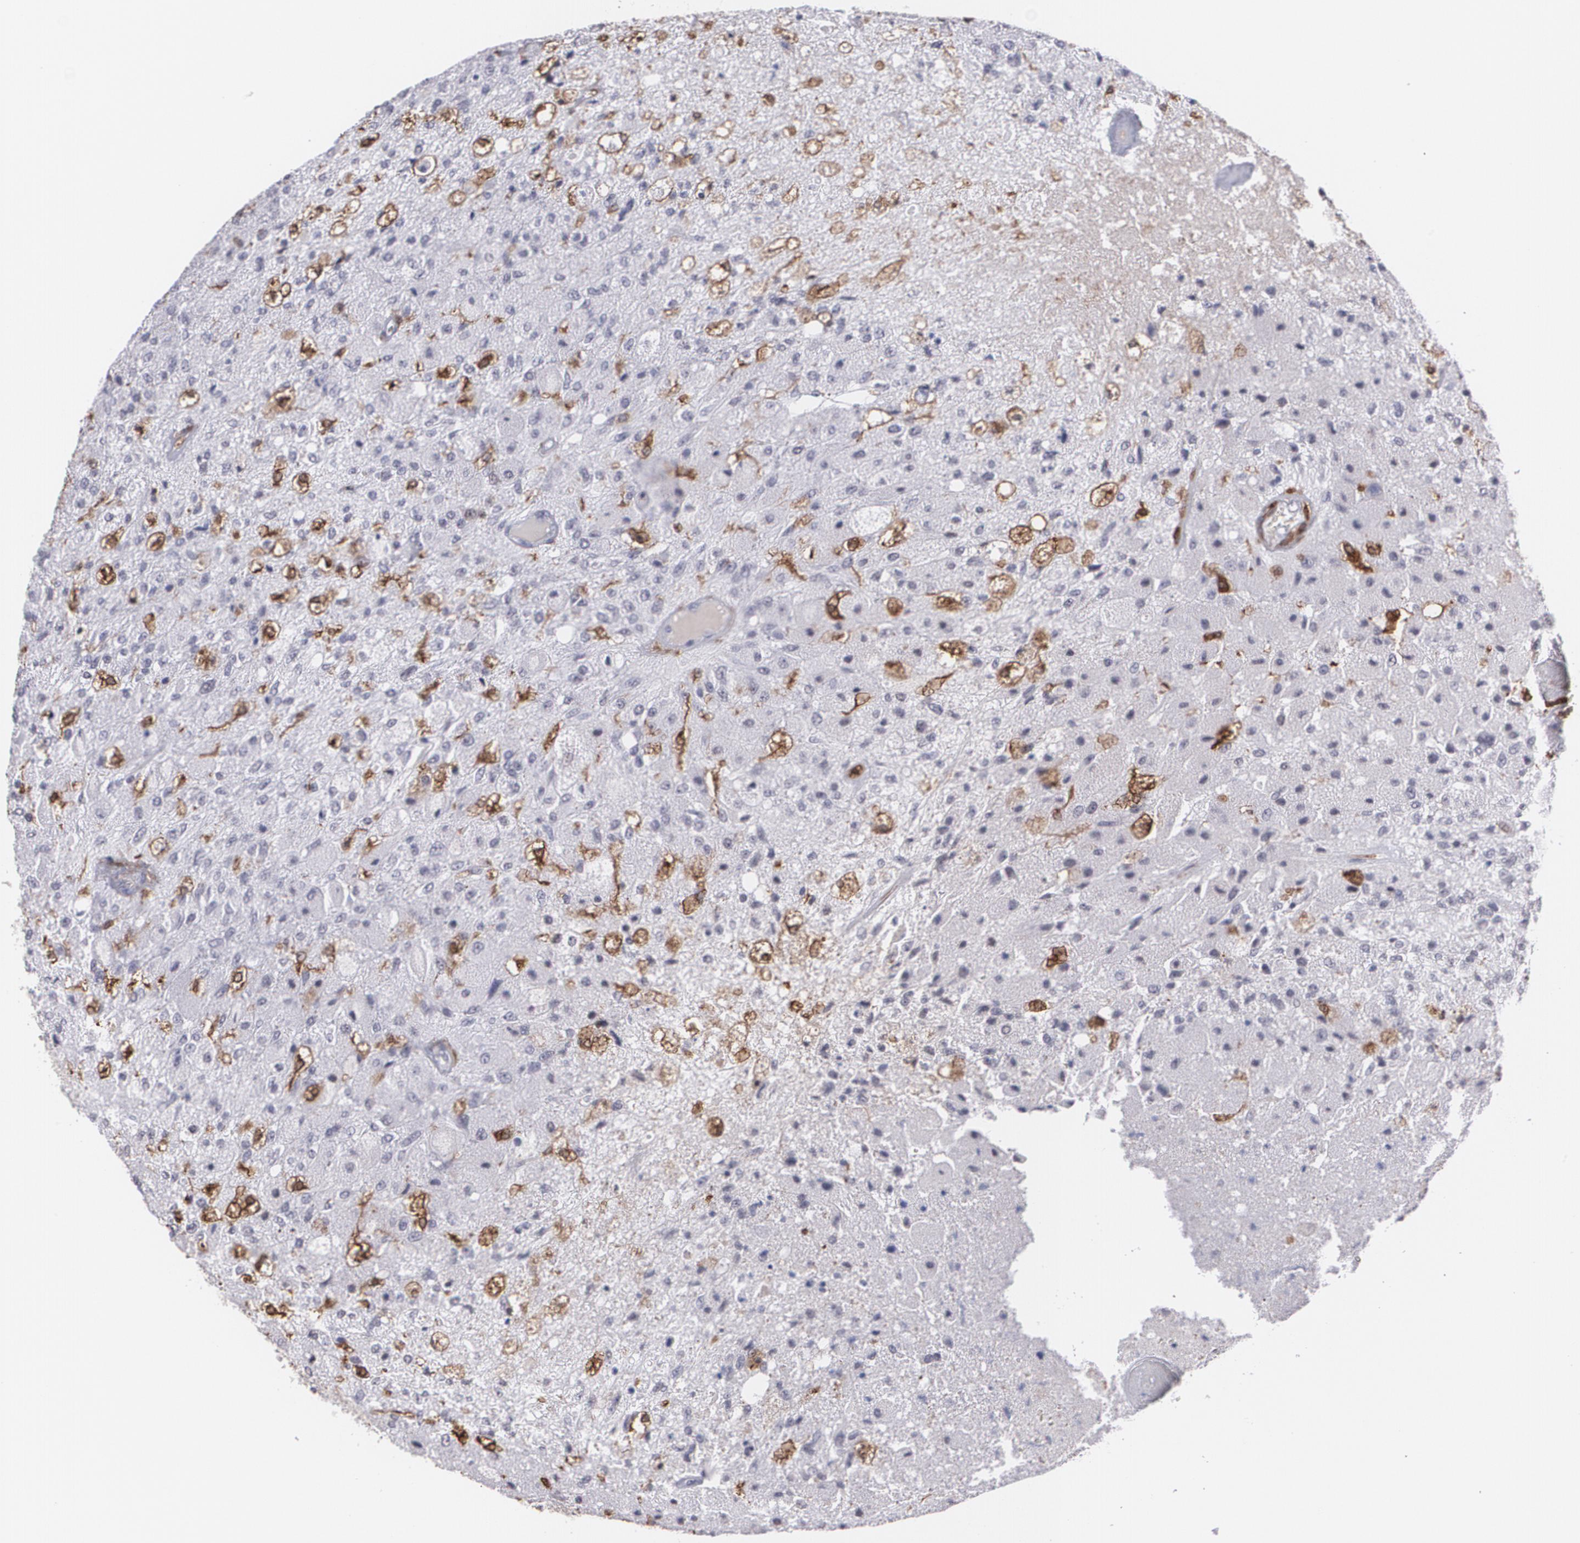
{"staining": {"intensity": "negative", "quantity": "none", "location": "none"}, "tissue": "glioma", "cell_type": "Tumor cells", "image_type": "cancer", "snomed": [{"axis": "morphology", "description": "Normal tissue, NOS"}, {"axis": "morphology", "description": "Glioma, malignant, High grade"}, {"axis": "topography", "description": "Cerebral cortex"}], "caption": "The immunohistochemistry micrograph has no significant positivity in tumor cells of glioma tissue.", "gene": "NCF2", "patient": {"sex": "male", "age": 77}}